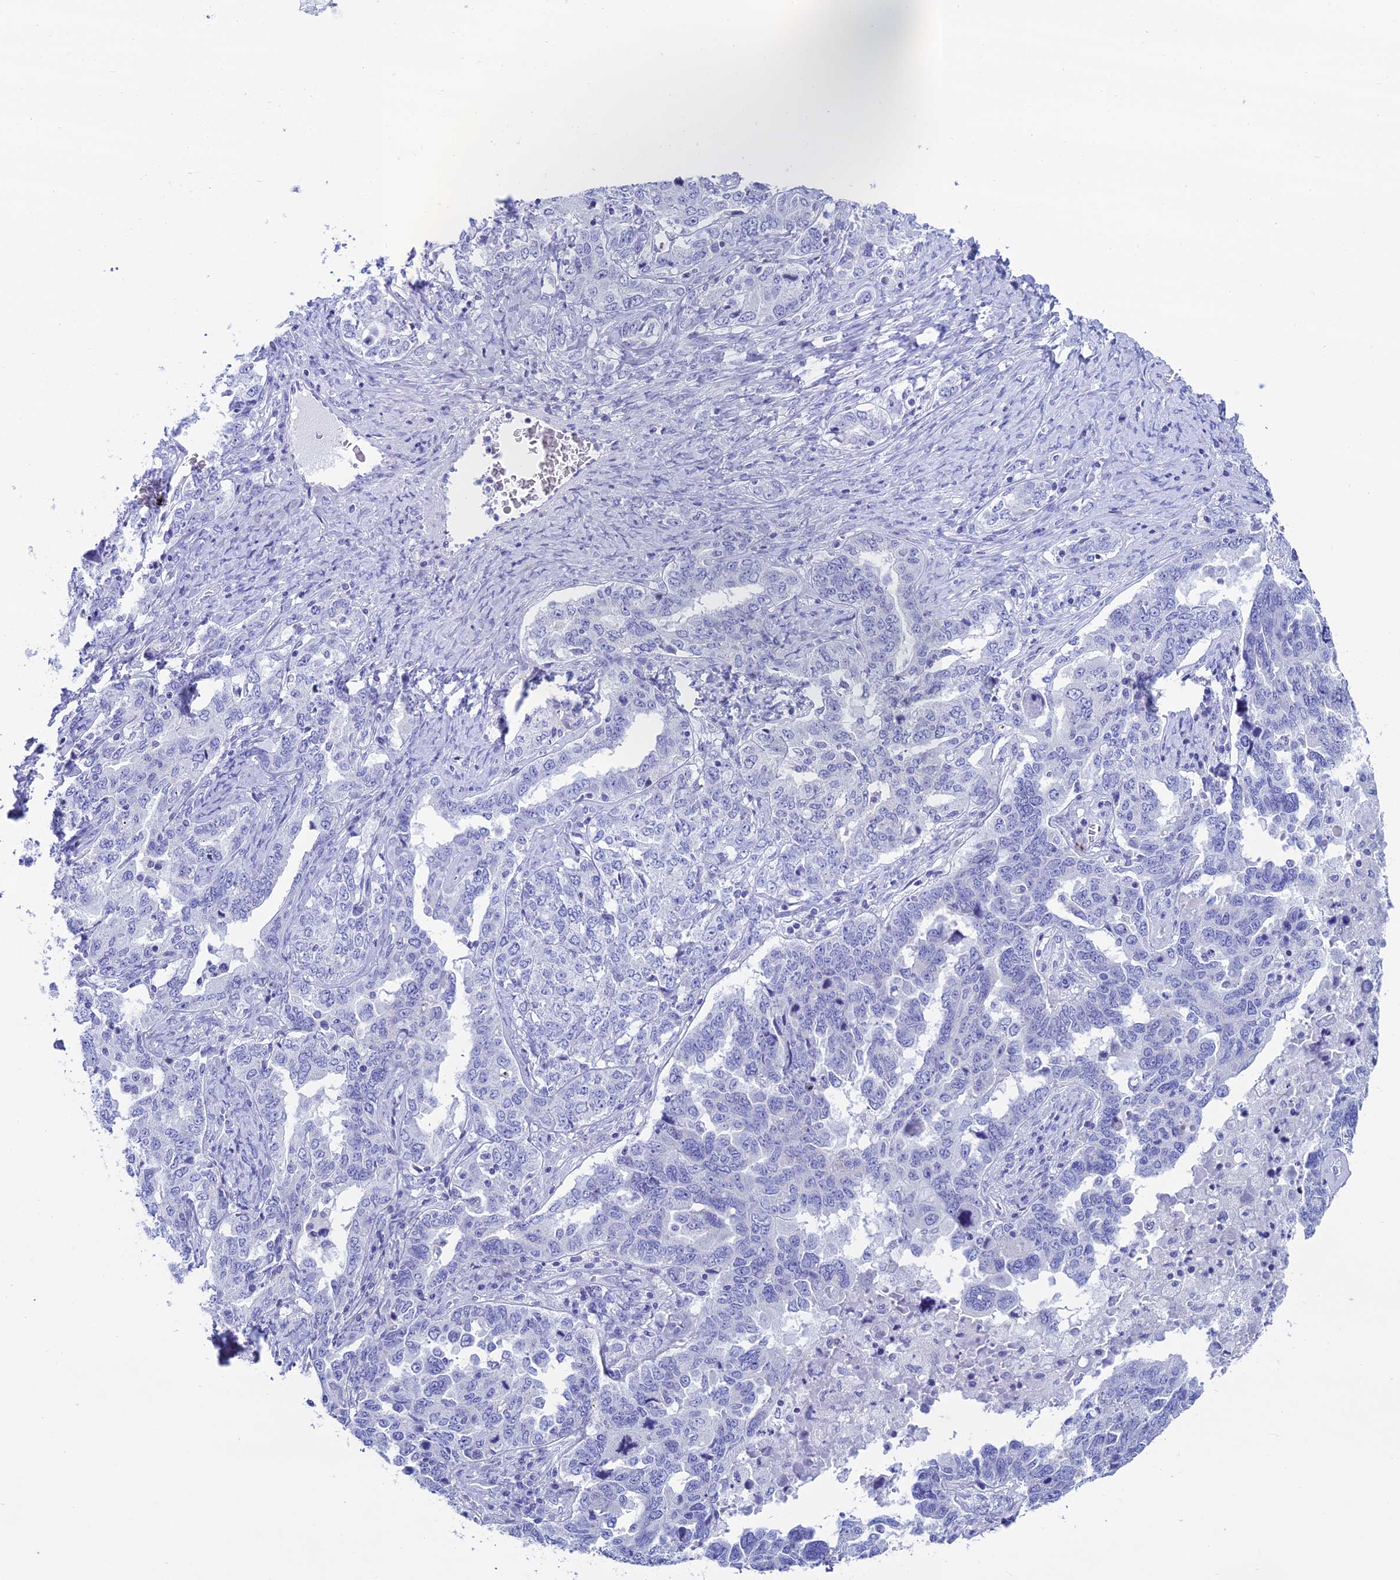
{"staining": {"intensity": "negative", "quantity": "none", "location": "none"}, "tissue": "ovarian cancer", "cell_type": "Tumor cells", "image_type": "cancer", "snomed": [{"axis": "morphology", "description": "Carcinoma, endometroid"}, {"axis": "topography", "description": "Ovary"}], "caption": "Tumor cells are negative for brown protein staining in ovarian cancer.", "gene": "REEP4", "patient": {"sex": "female", "age": 62}}